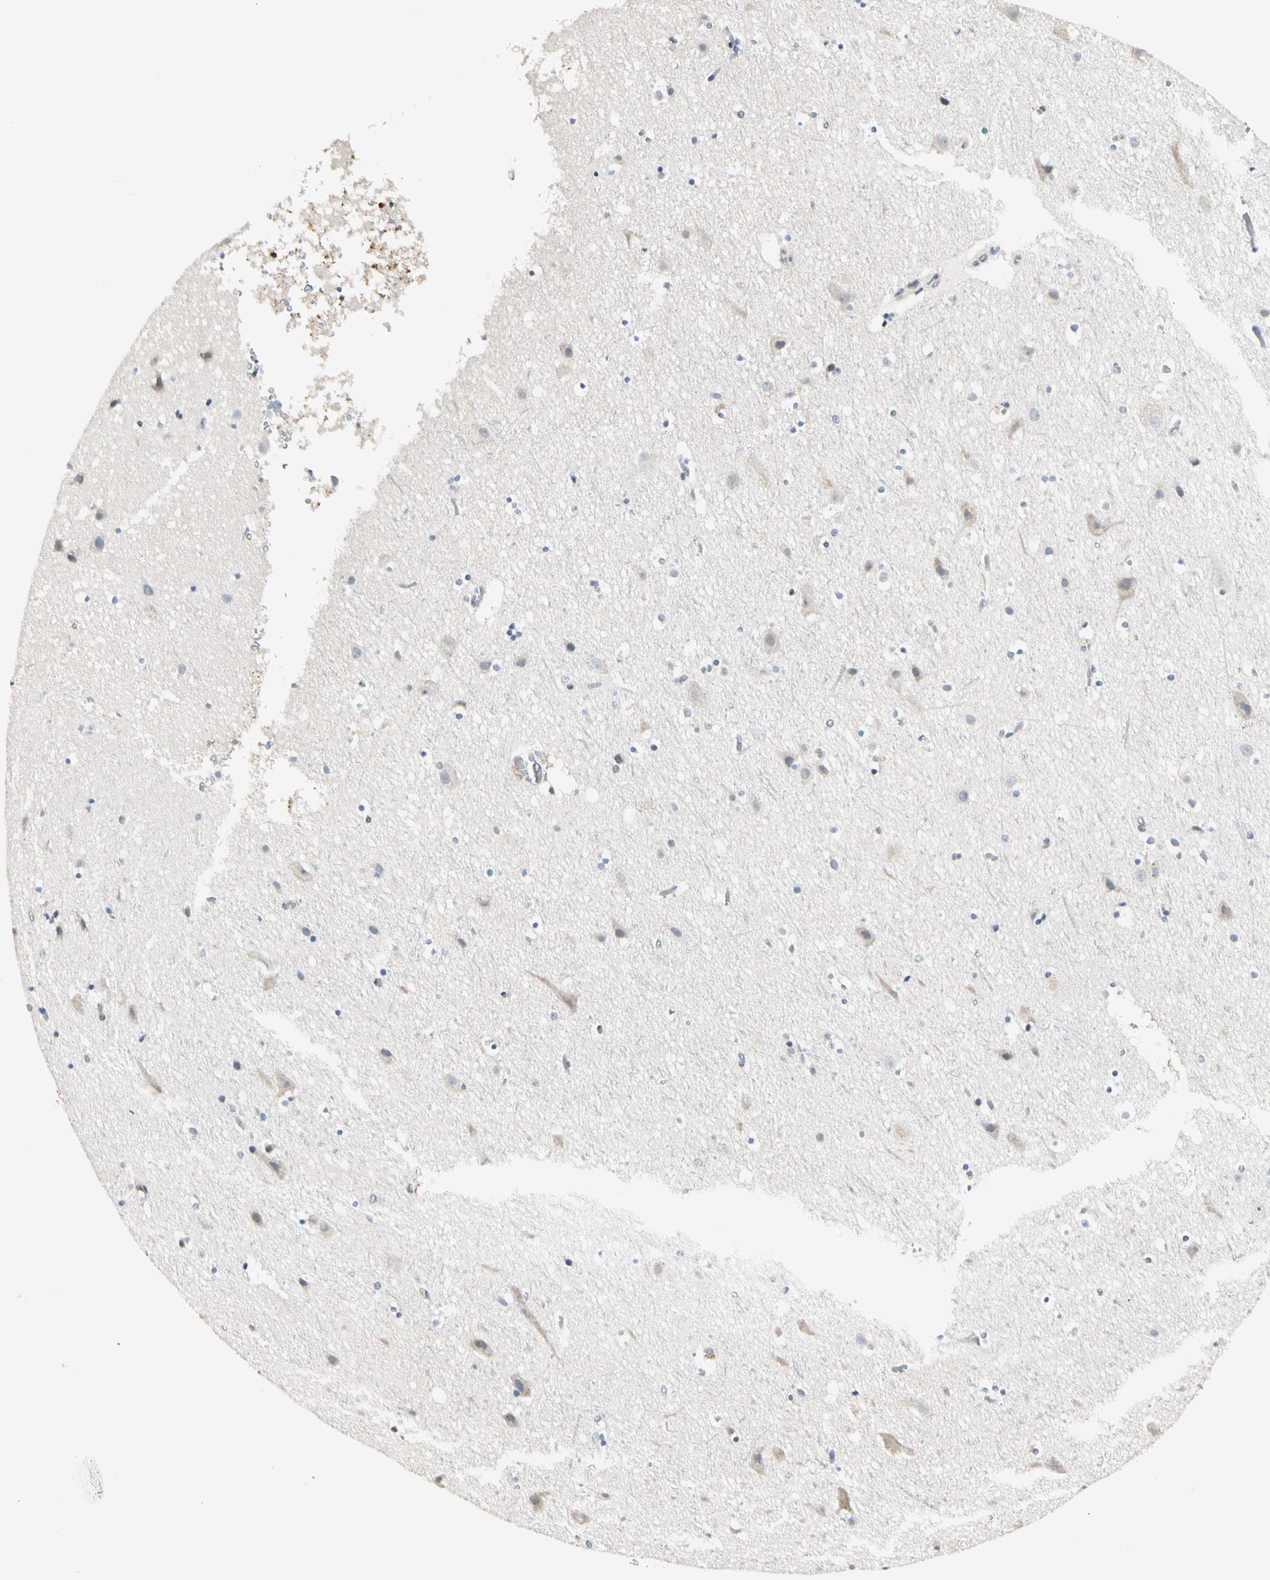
{"staining": {"intensity": "negative", "quantity": "none", "location": "none"}, "tissue": "cerebral cortex", "cell_type": "Endothelial cells", "image_type": "normal", "snomed": [{"axis": "morphology", "description": "Normal tissue, NOS"}, {"axis": "topography", "description": "Cerebral cortex"}], "caption": "Endothelial cells show no significant protein staining in benign cerebral cortex. (DAB (3,3'-diaminobenzidine) IHC visualized using brightfield microscopy, high magnification).", "gene": "GREM1", "patient": {"sex": "male", "age": 45}}